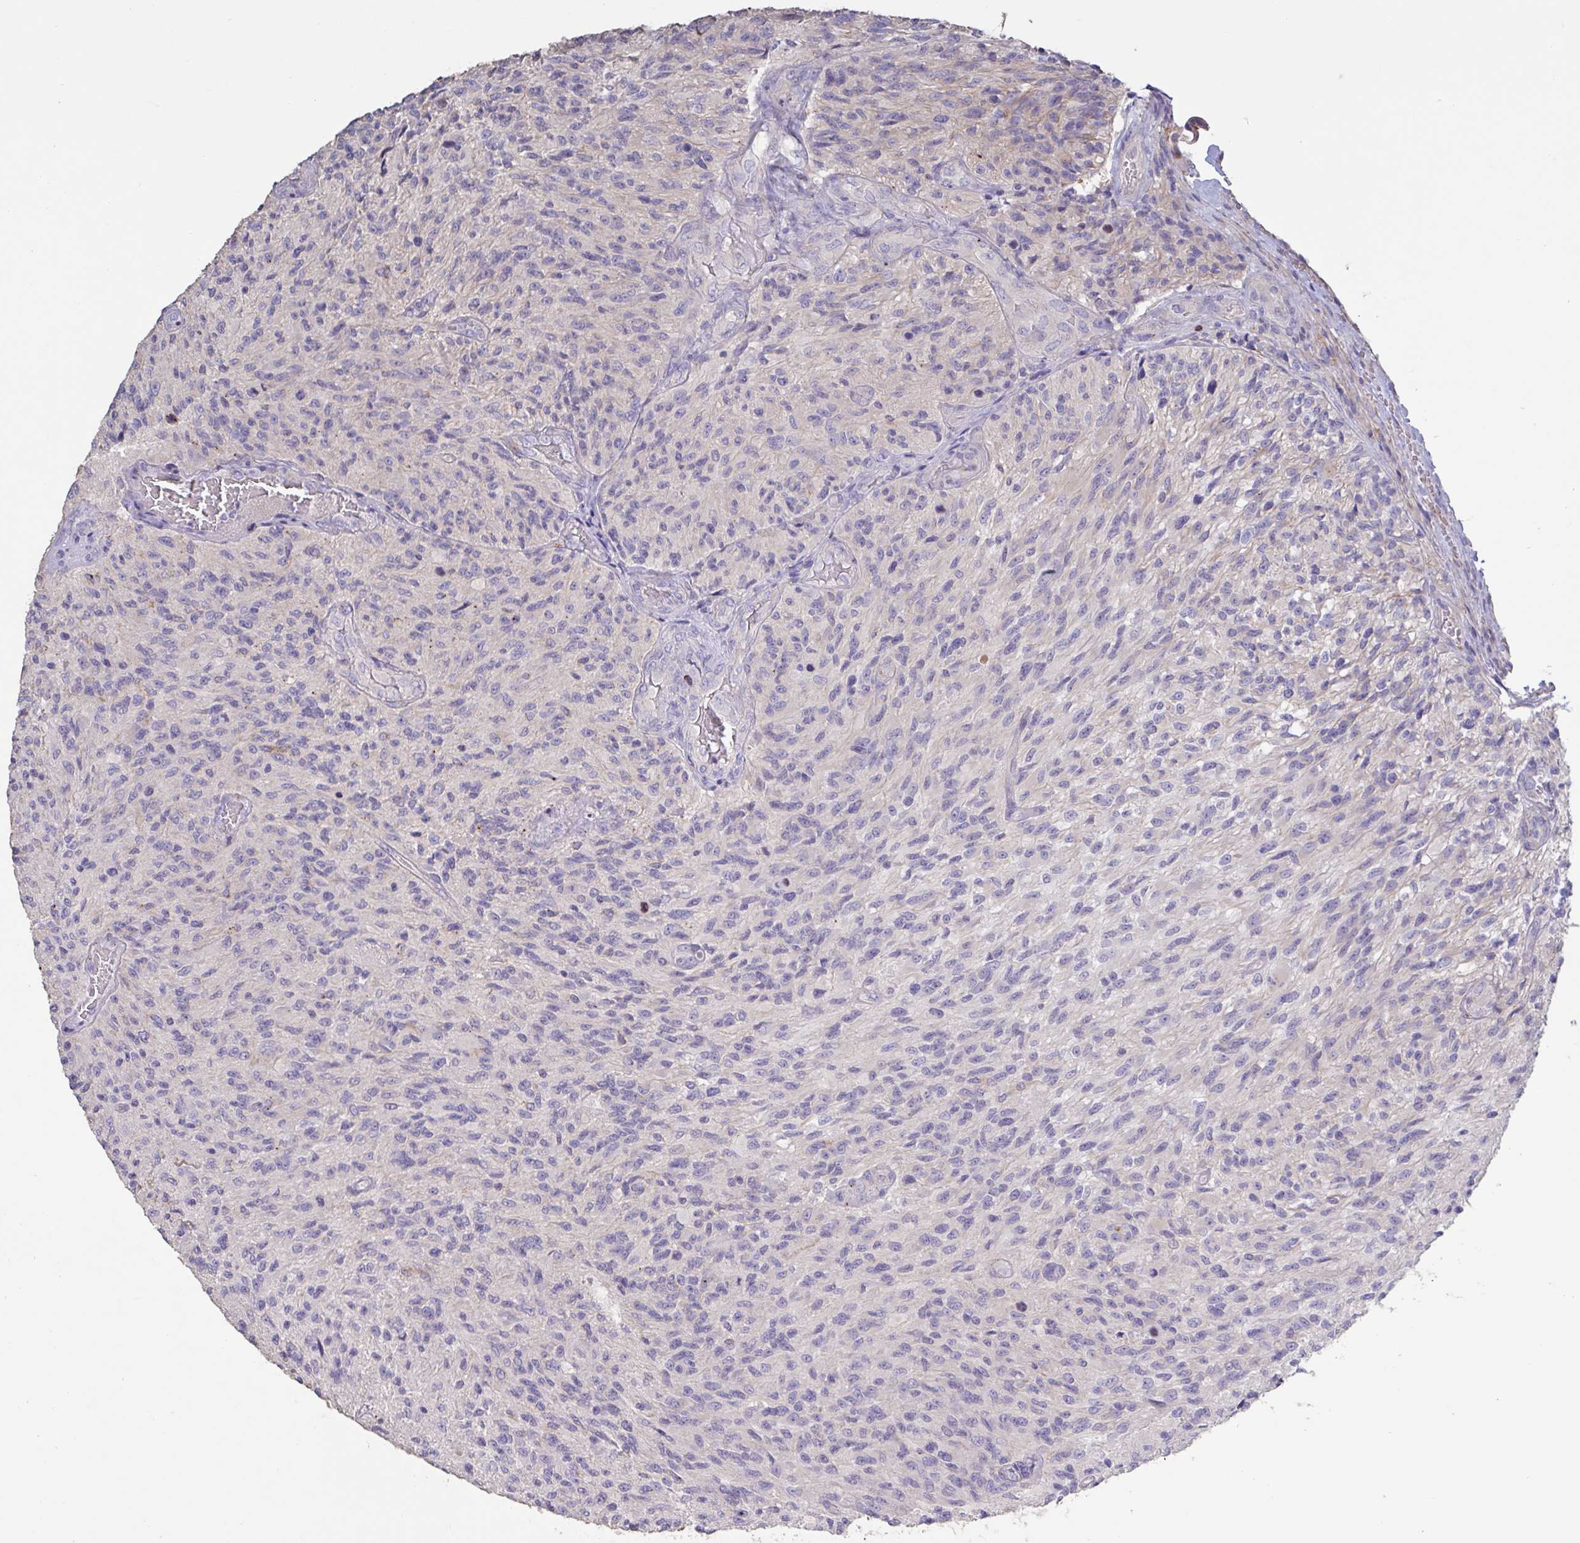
{"staining": {"intensity": "negative", "quantity": "none", "location": "none"}, "tissue": "glioma", "cell_type": "Tumor cells", "image_type": "cancer", "snomed": [{"axis": "morphology", "description": "Normal tissue, NOS"}, {"axis": "morphology", "description": "Glioma, malignant, High grade"}, {"axis": "topography", "description": "Cerebral cortex"}], "caption": "Immunohistochemistry (IHC) of human glioma shows no expression in tumor cells.", "gene": "CHMP5", "patient": {"sex": "male", "age": 56}}